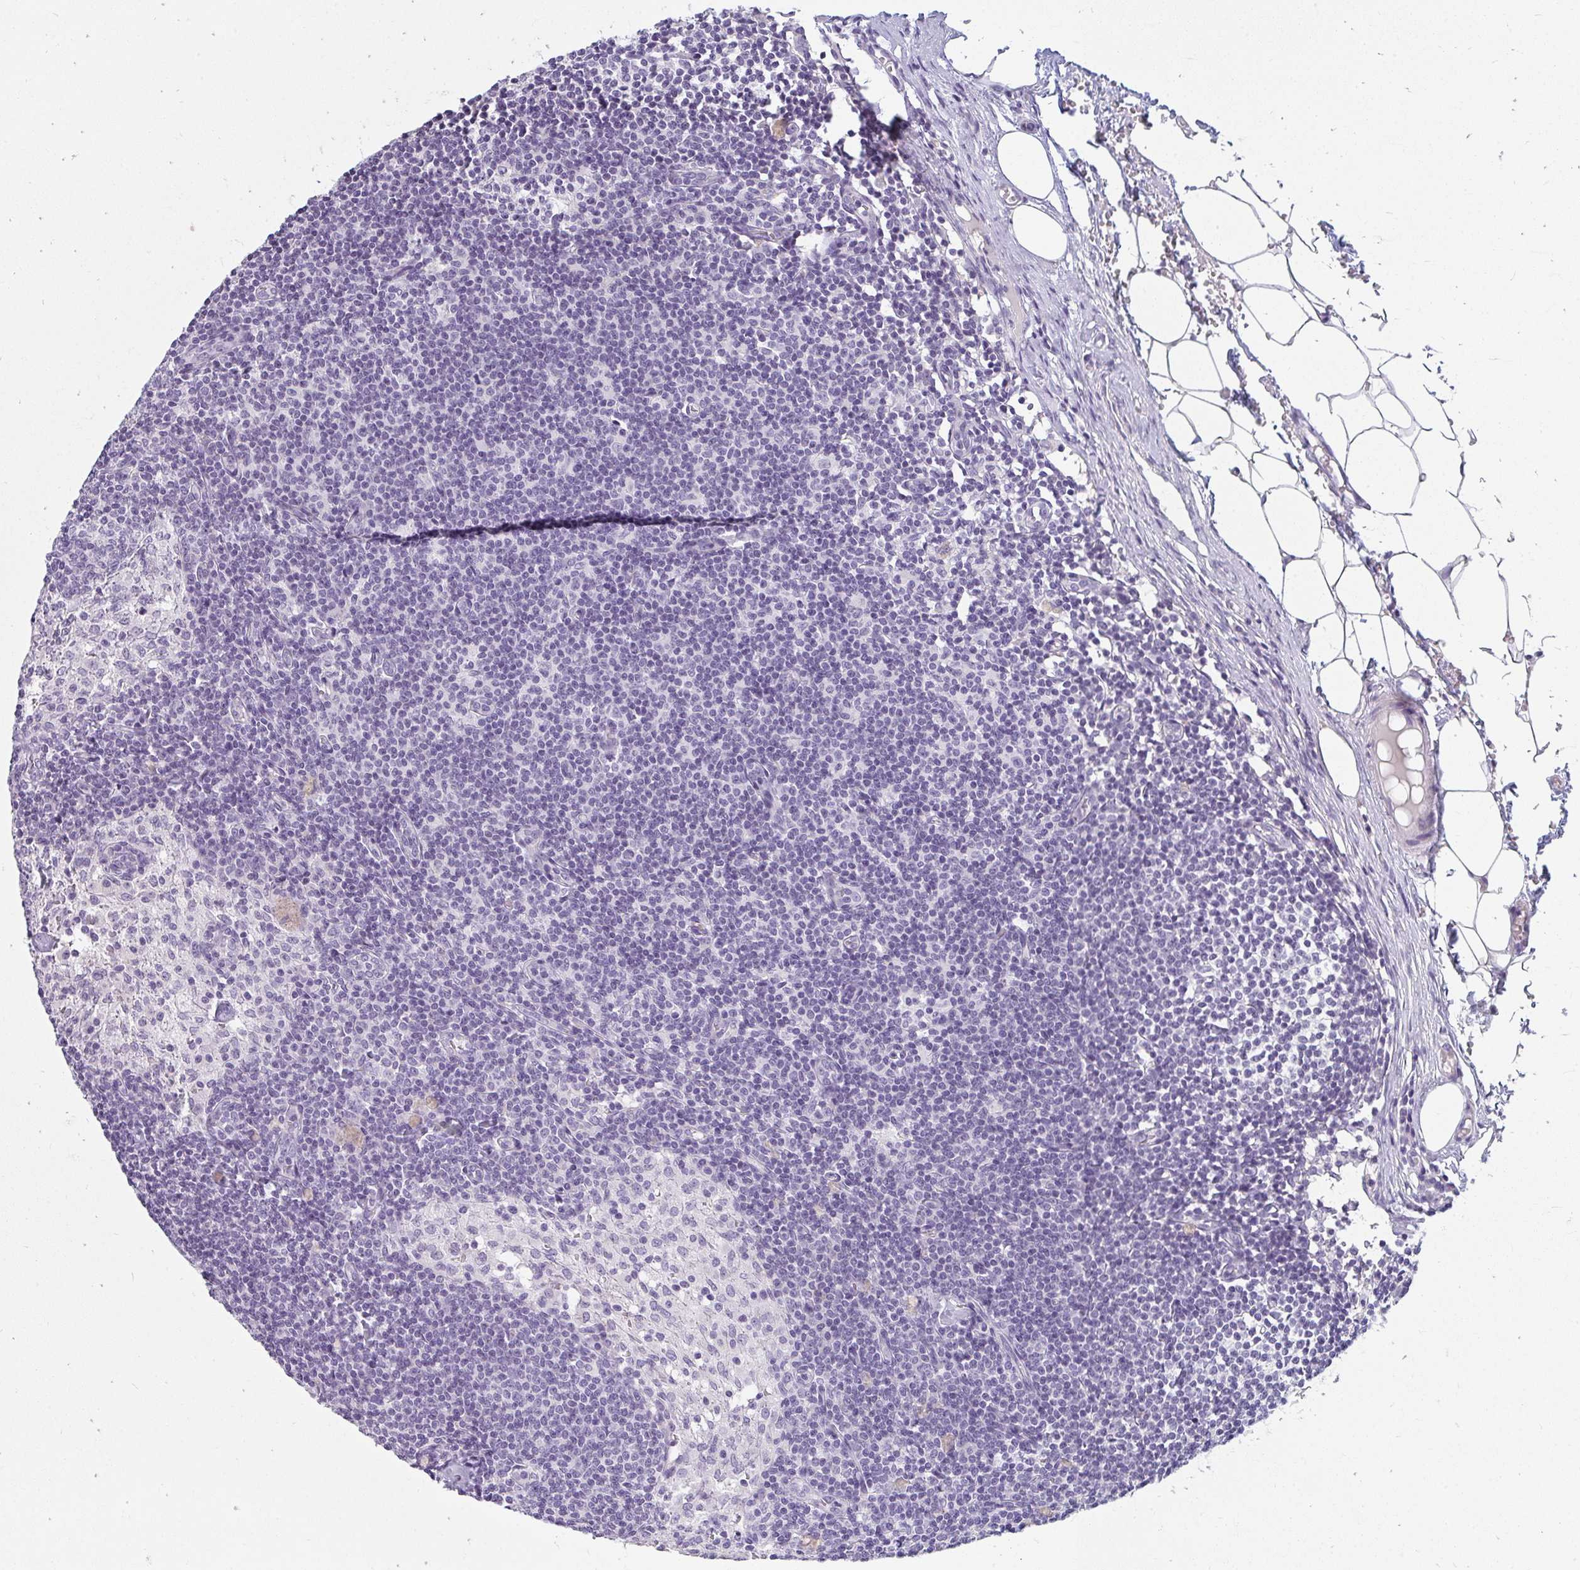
{"staining": {"intensity": "negative", "quantity": "none", "location": "none"}, "tissue": "lymph node", "cell_type": "Germinal center cells", "image_type": "normal", "snomed": [{"axis": "morphology", "description": "Normal tissue, NOS"}, {"axis": "topography", "description": "Lymph node"}], "caption": "IHC micrograph of normal lymph node stained for a protein (brown), which demonstrates no staining in germinal center cells.", "gene": "PPP1R3G", "patient": {"sex": "male", "age": 49}}